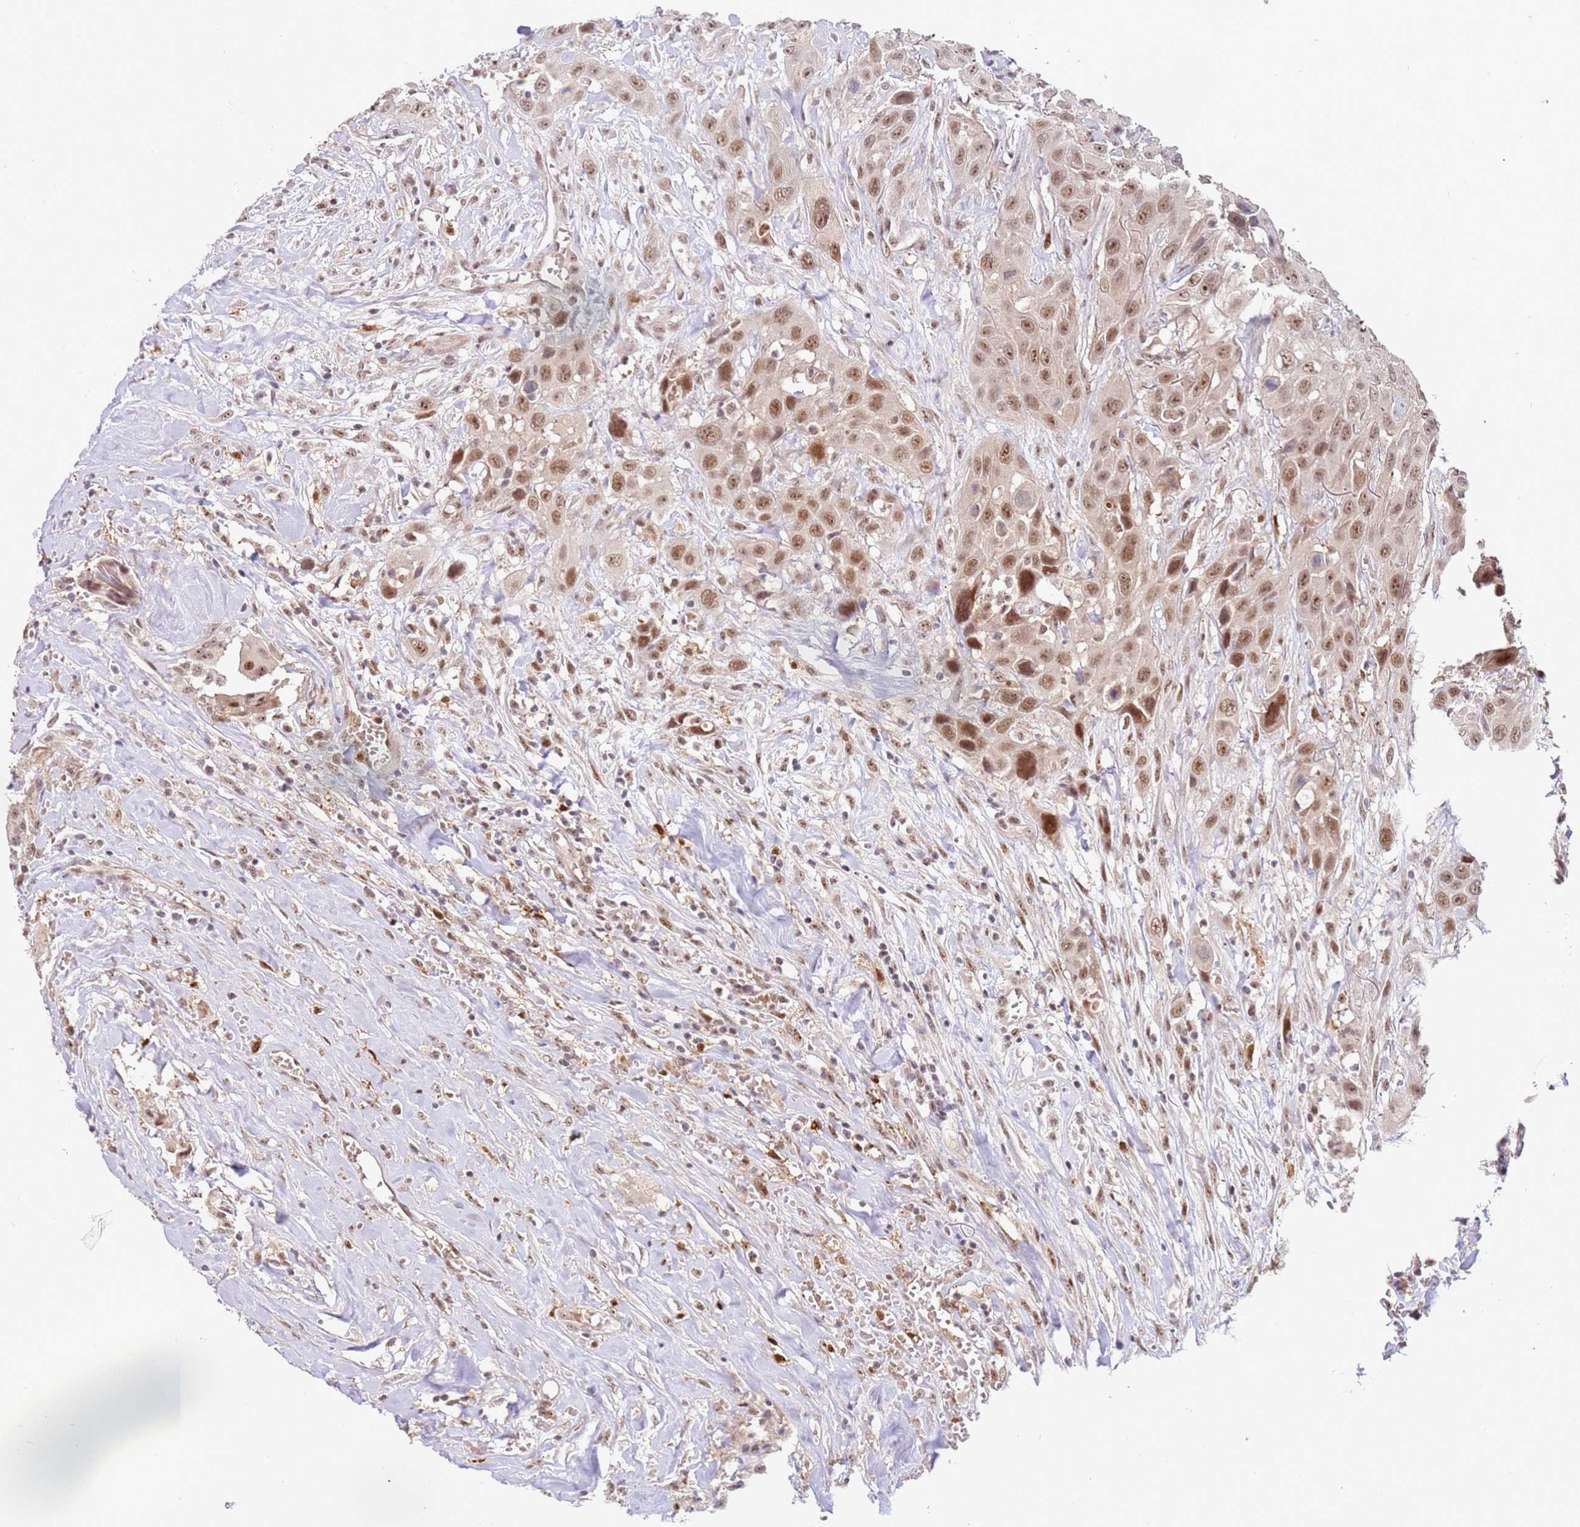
{"staining": {"intensity": "moderate", "quantity": ">75%", "location": "nuclear"}, "tissue": "head and neck cancer", "cell_type": "Tumor cells", "image_type": "cancer", "snomed": [{"axis": "morphology", "description": "Squamous cell carcinoma, NOS"}, {"axis": "topography", "description": "Head-Neck"}], "caption": "There is medium levels of moderate nuclear expression in tumor cells of head and neck squamous cell carcinoma, as demonstrated by immunohistochemical staining (brown color).", "gene": "LGALSL", "patient": {"sex": "male", "age": 81}}